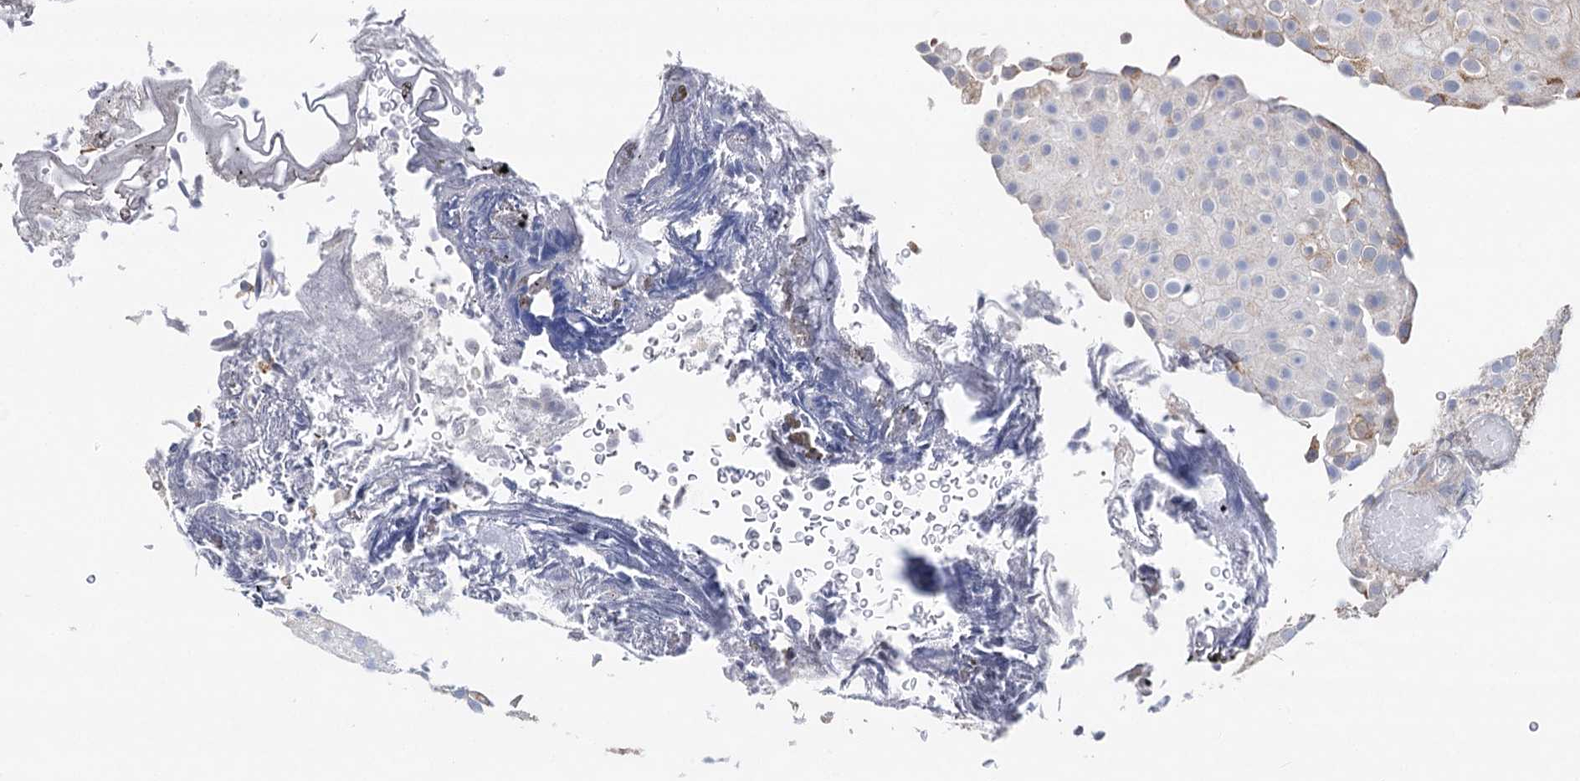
{"staining": {"intensity": "negative", "quantity": "none", "location": "none"}, "tissue": "urothelial cancer", "cell_type": "Tumor cells", "image_type": "cancer", "snomed": [{"axis": "morphology", "description": "Urothelial carcinoma, Low grade"}, {"axis": "topography", "description": "Urinary bladder"}], "caption": "High power microscopy micrograph of an immunohistochemistry histopathology image of urothelial cancer, revealing no significant staining in tumor cells.", "gene": "PTGR1", "patient": {"sex": "male", "age": 78}}